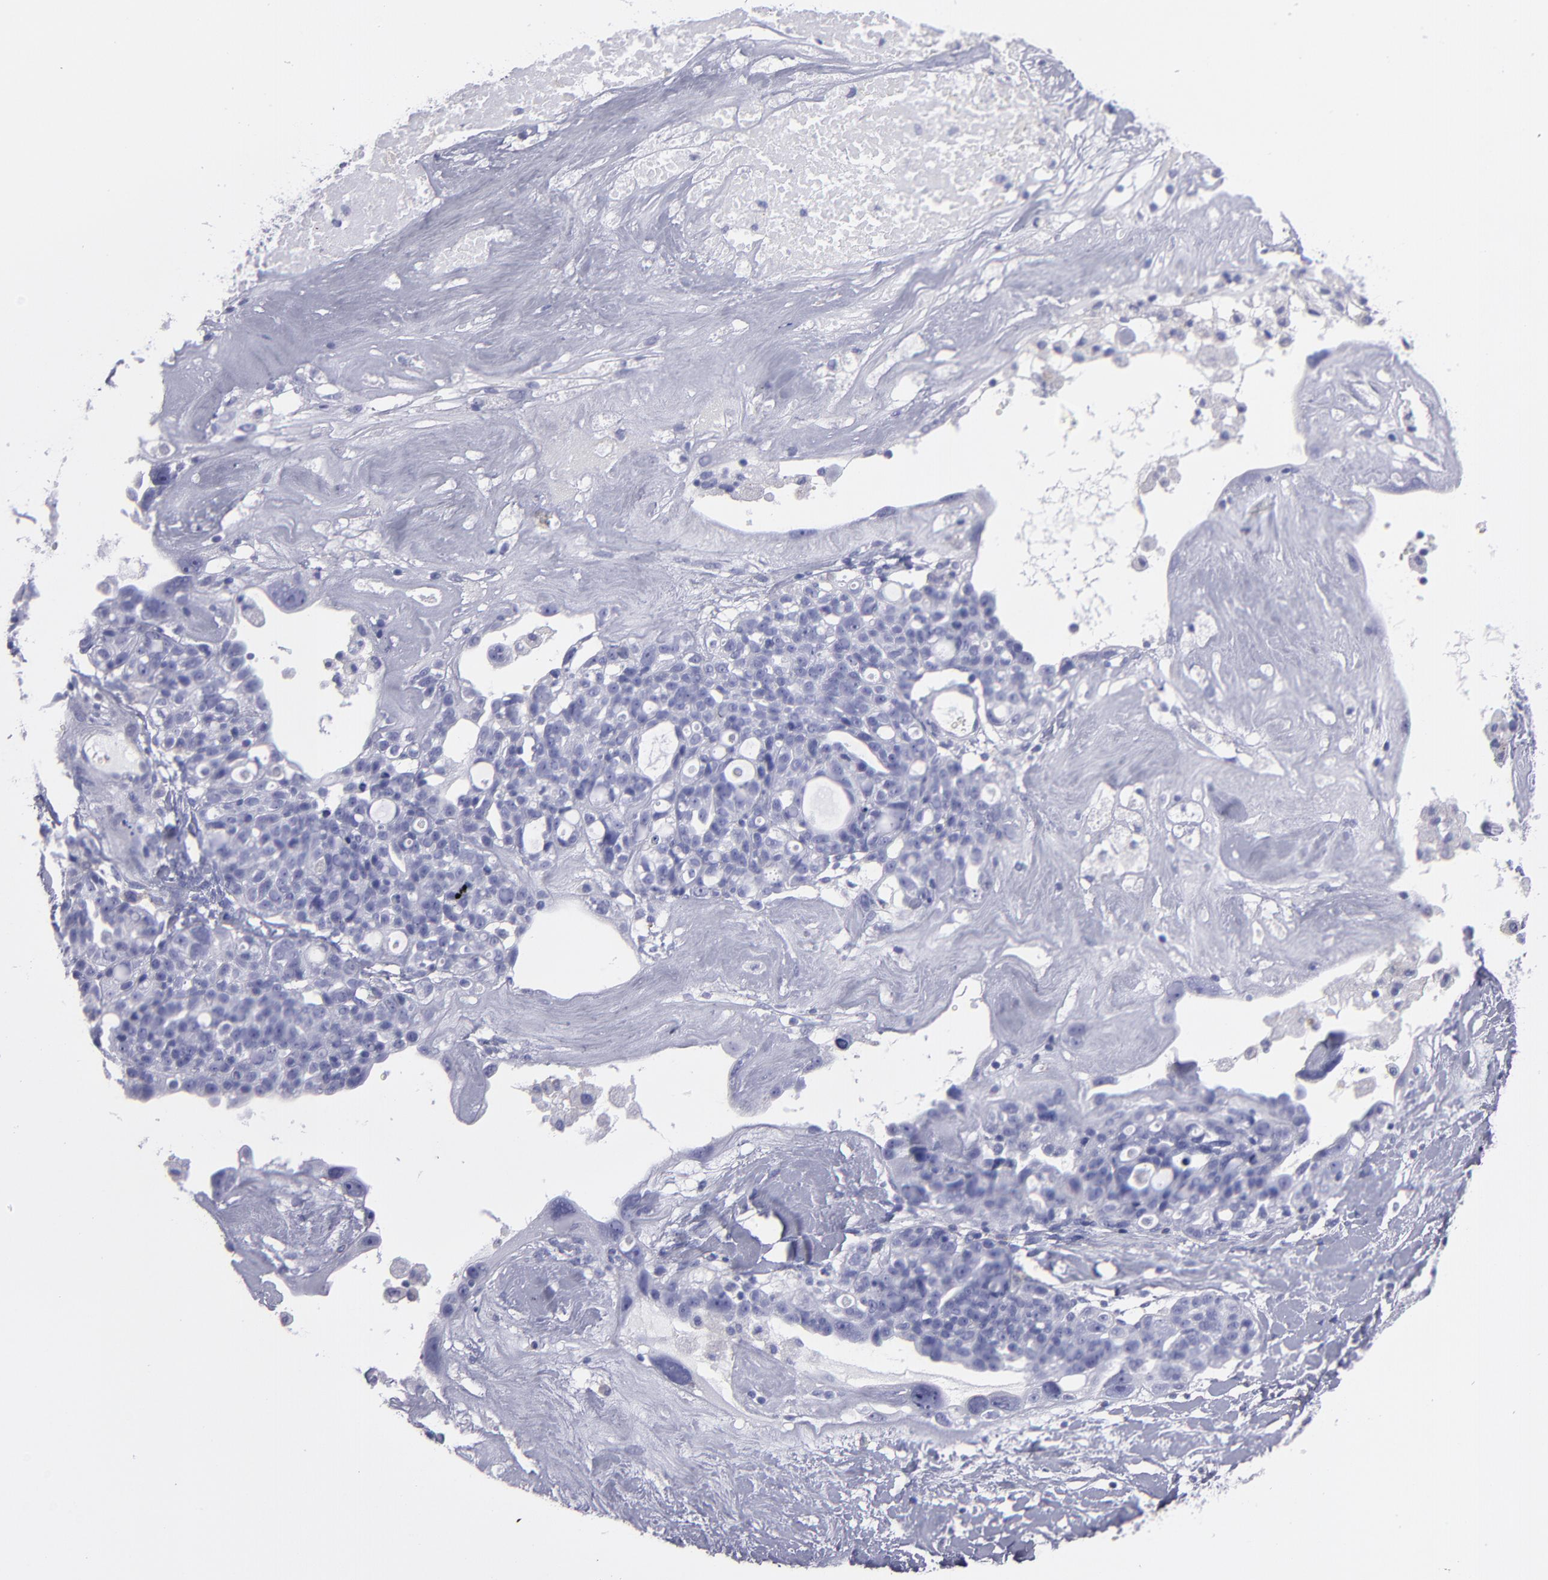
{"staining": {"intensity": "negative", "quantity": "none", "location": "none"}, "tissue": "ovarian cancer", "cell_type": "Tumor cells", "image_type": "cancer", "snomed": [{"axis": "morphology", "description": "Cystadenocarcinoma, serous, NOS"}, {"axis": "topography", "description": "Ovary"}], "caption": "Ovarian cancer was stained to show a protein in brown. There is no significant positivity in tumor cells.", "gene": "MB", "patient": {"sex": "female", "age": 66}}